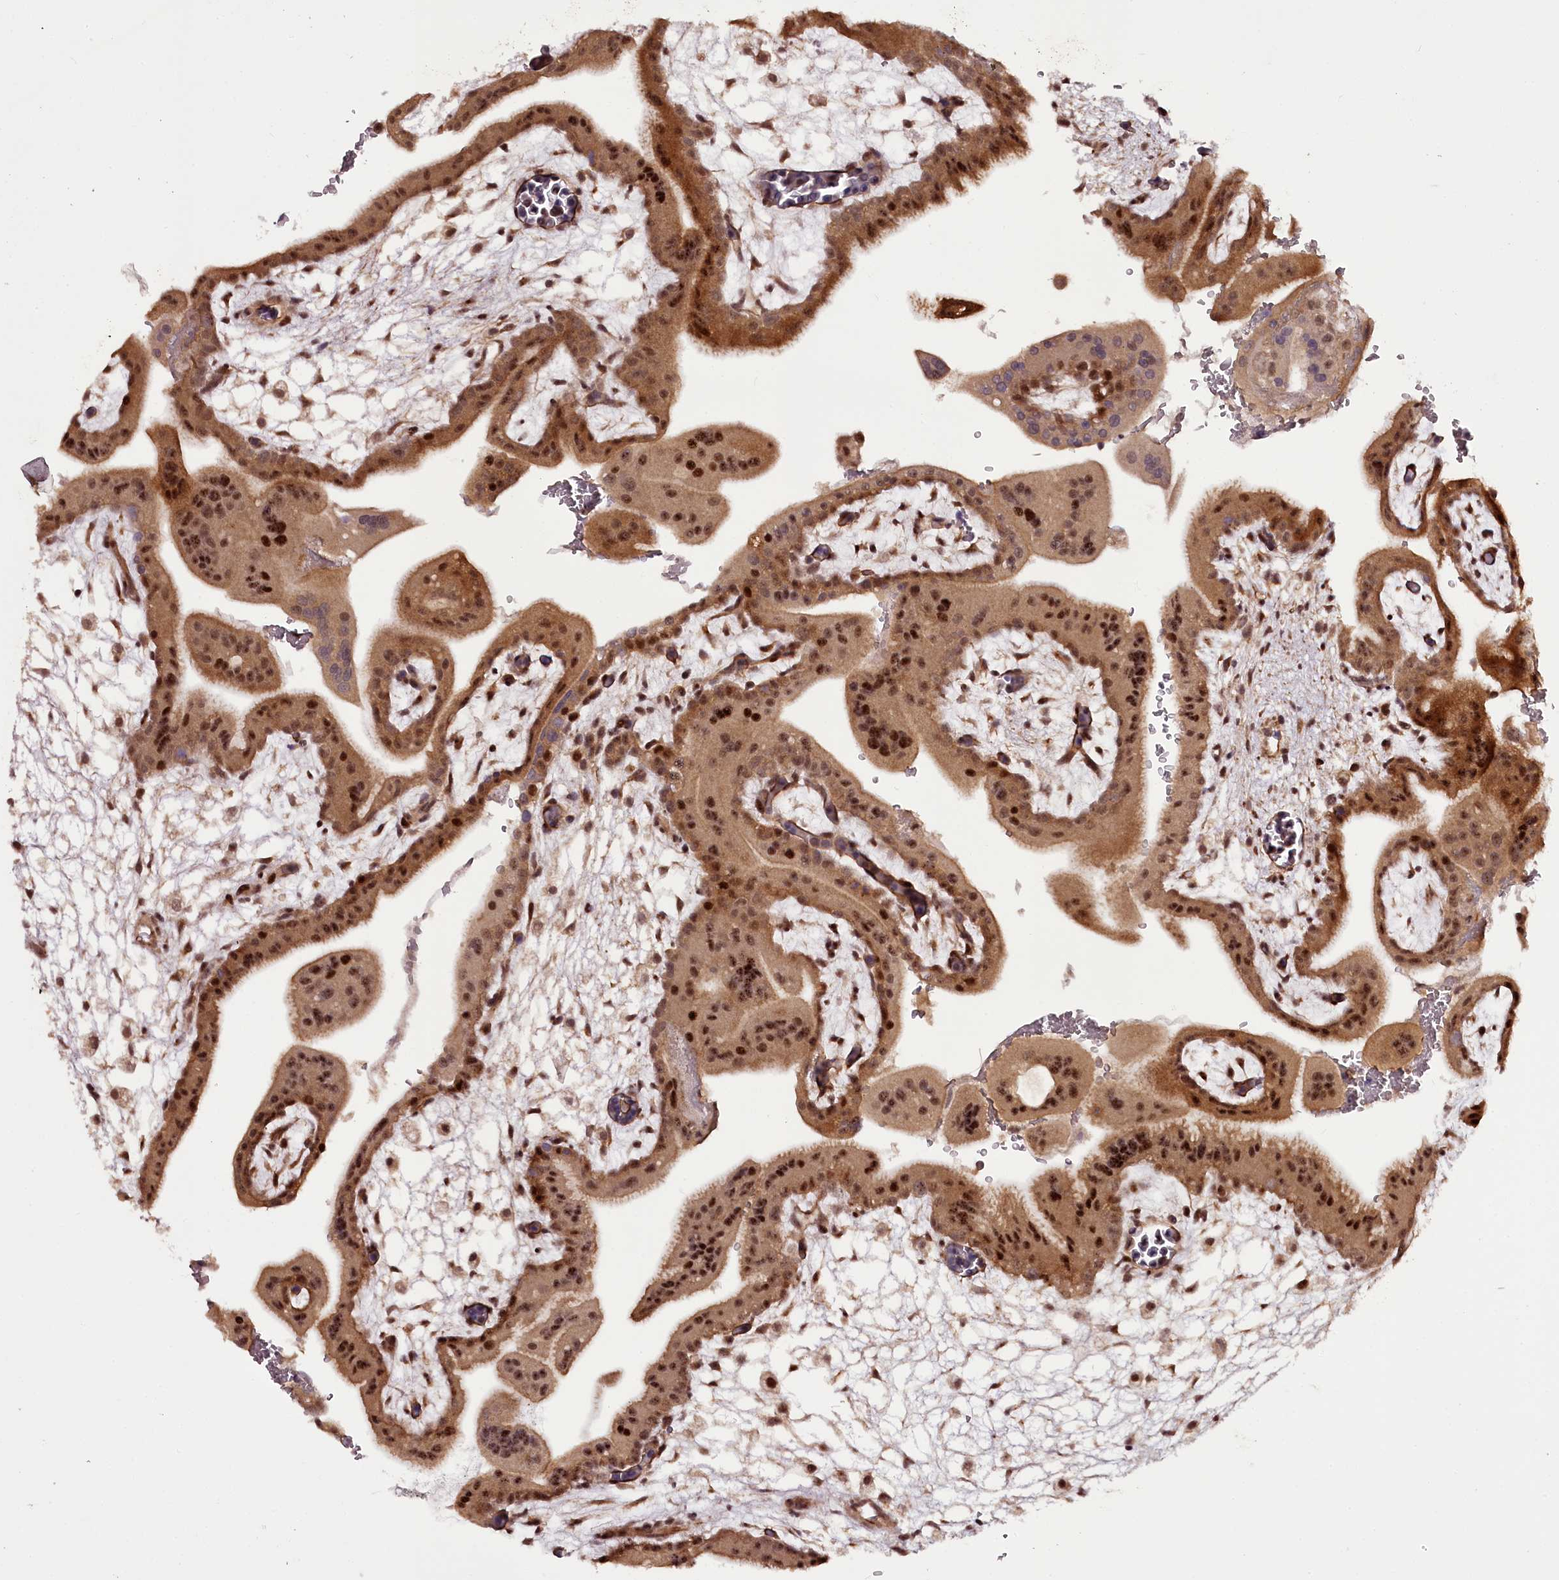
{"staining": {"intensity": "moderate", "quantity": ">75%", "location": "nuclear"}, "tissue": "placenta", "cell_type": "Decidual cells", "image_type": "normal", "snomed": [{"axis": "morphology", "description": "Normal tissue, NOS"}, {"axis": "topography", "description": "Placenta"}], "caption": "IHC of benign human placenta reveals medium levels of moderate nuclear expression in about >75% of decidual cells.", "gene": "MAML3", "patient": {"sex": "female", "age": 35}}